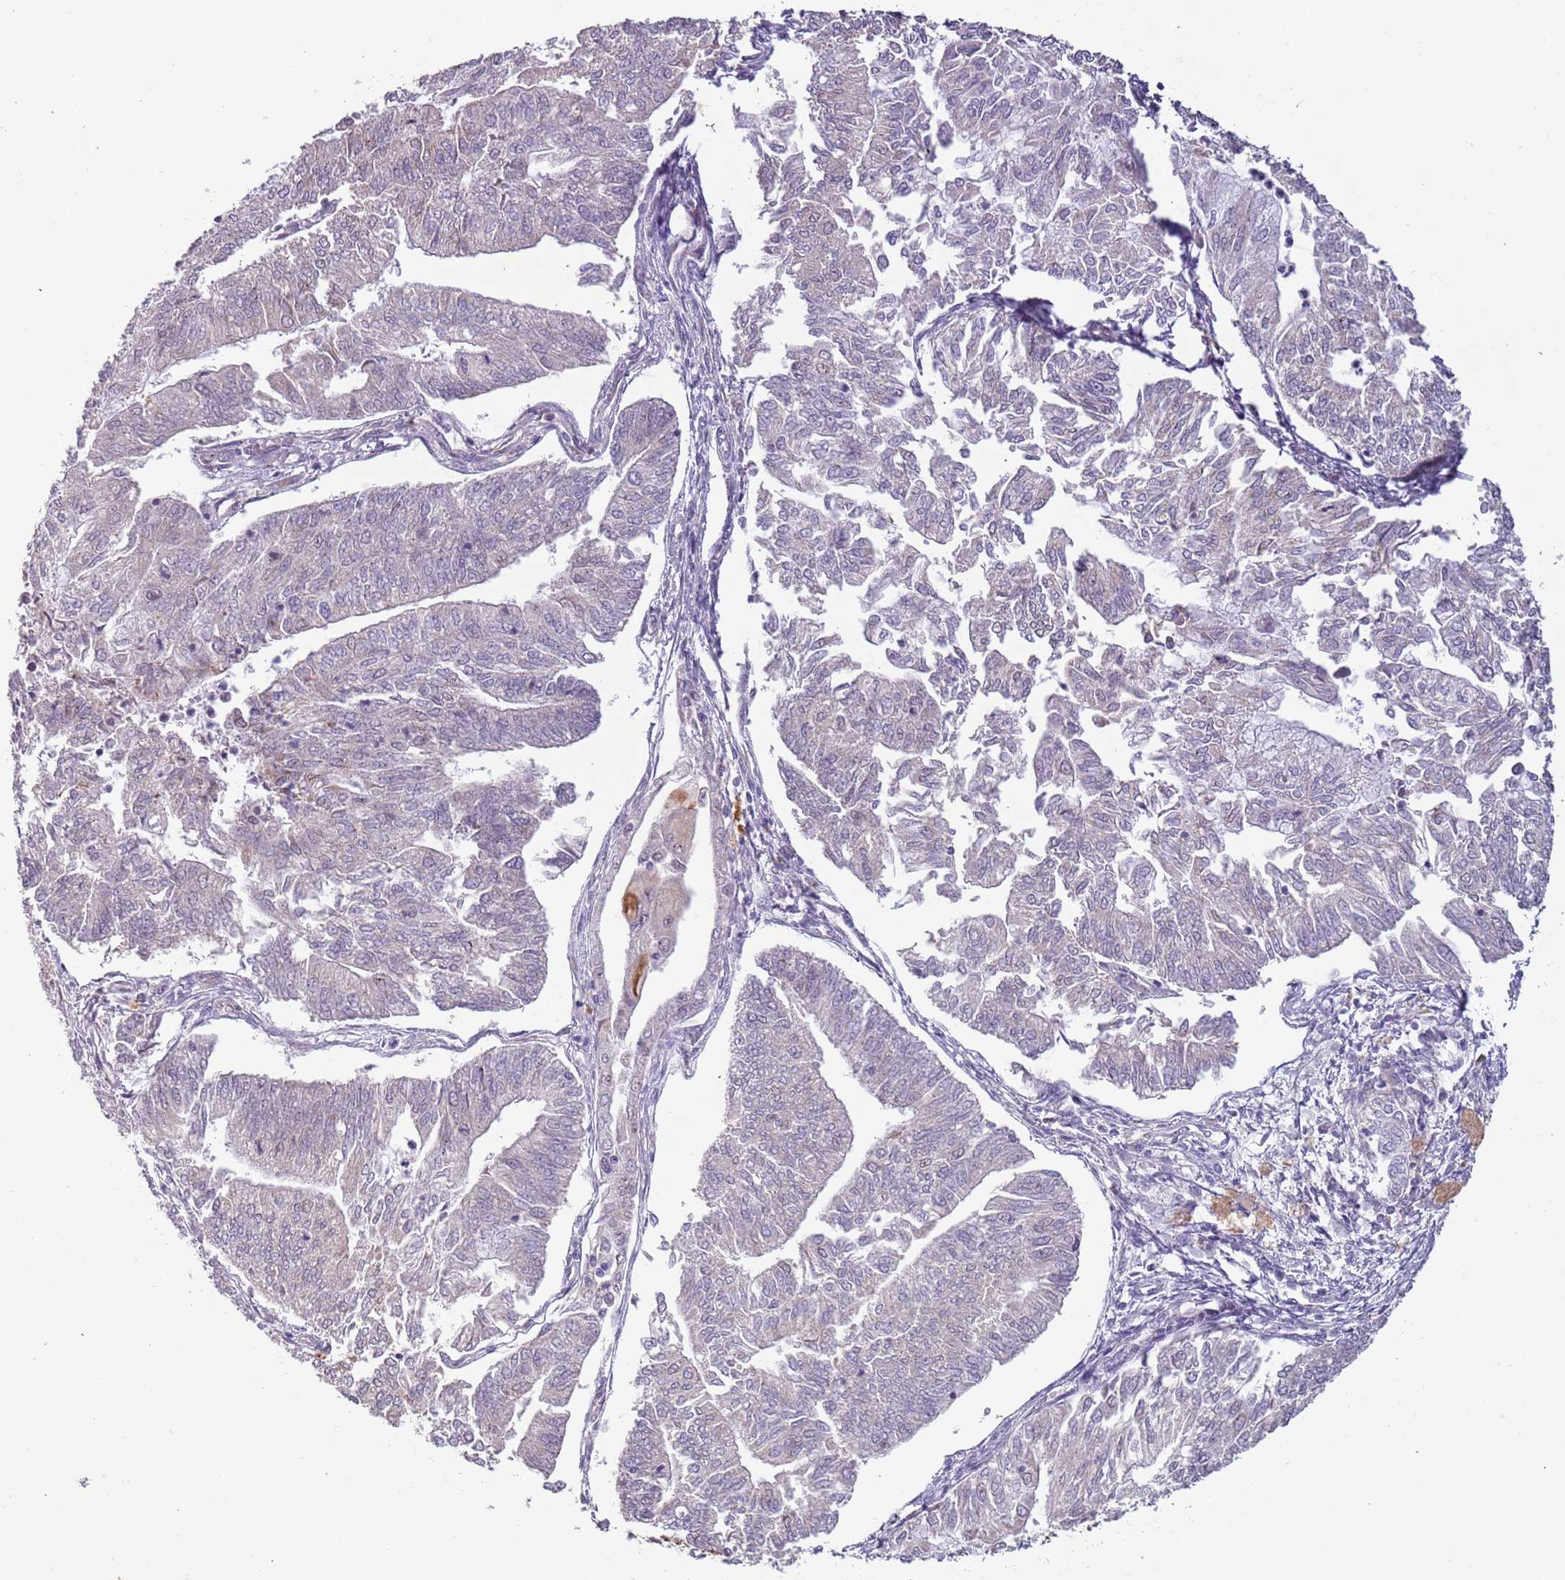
{"staining": {"intensity": "negative", "quantity": "none", "location": "none"}, "tissue": "smooth muscle", "cell_type": "Smooth muscle cells", "image_type": "normal", "snomed": [{"axis": "morphology", "description": "Normal tissue, NOS"}, {"axis": "topography", "description": "Smooth muscle"}, {"axis": "topography", "description": "Uterus"}], "caption": "An immunohistochemistry photomicrograph of unremarkable smooth muscle is shown. There is no staining in smooth muscle cells of smooth muscle.", "gene": "SYS1", "patient": {"sex": "female", "age": 59}}